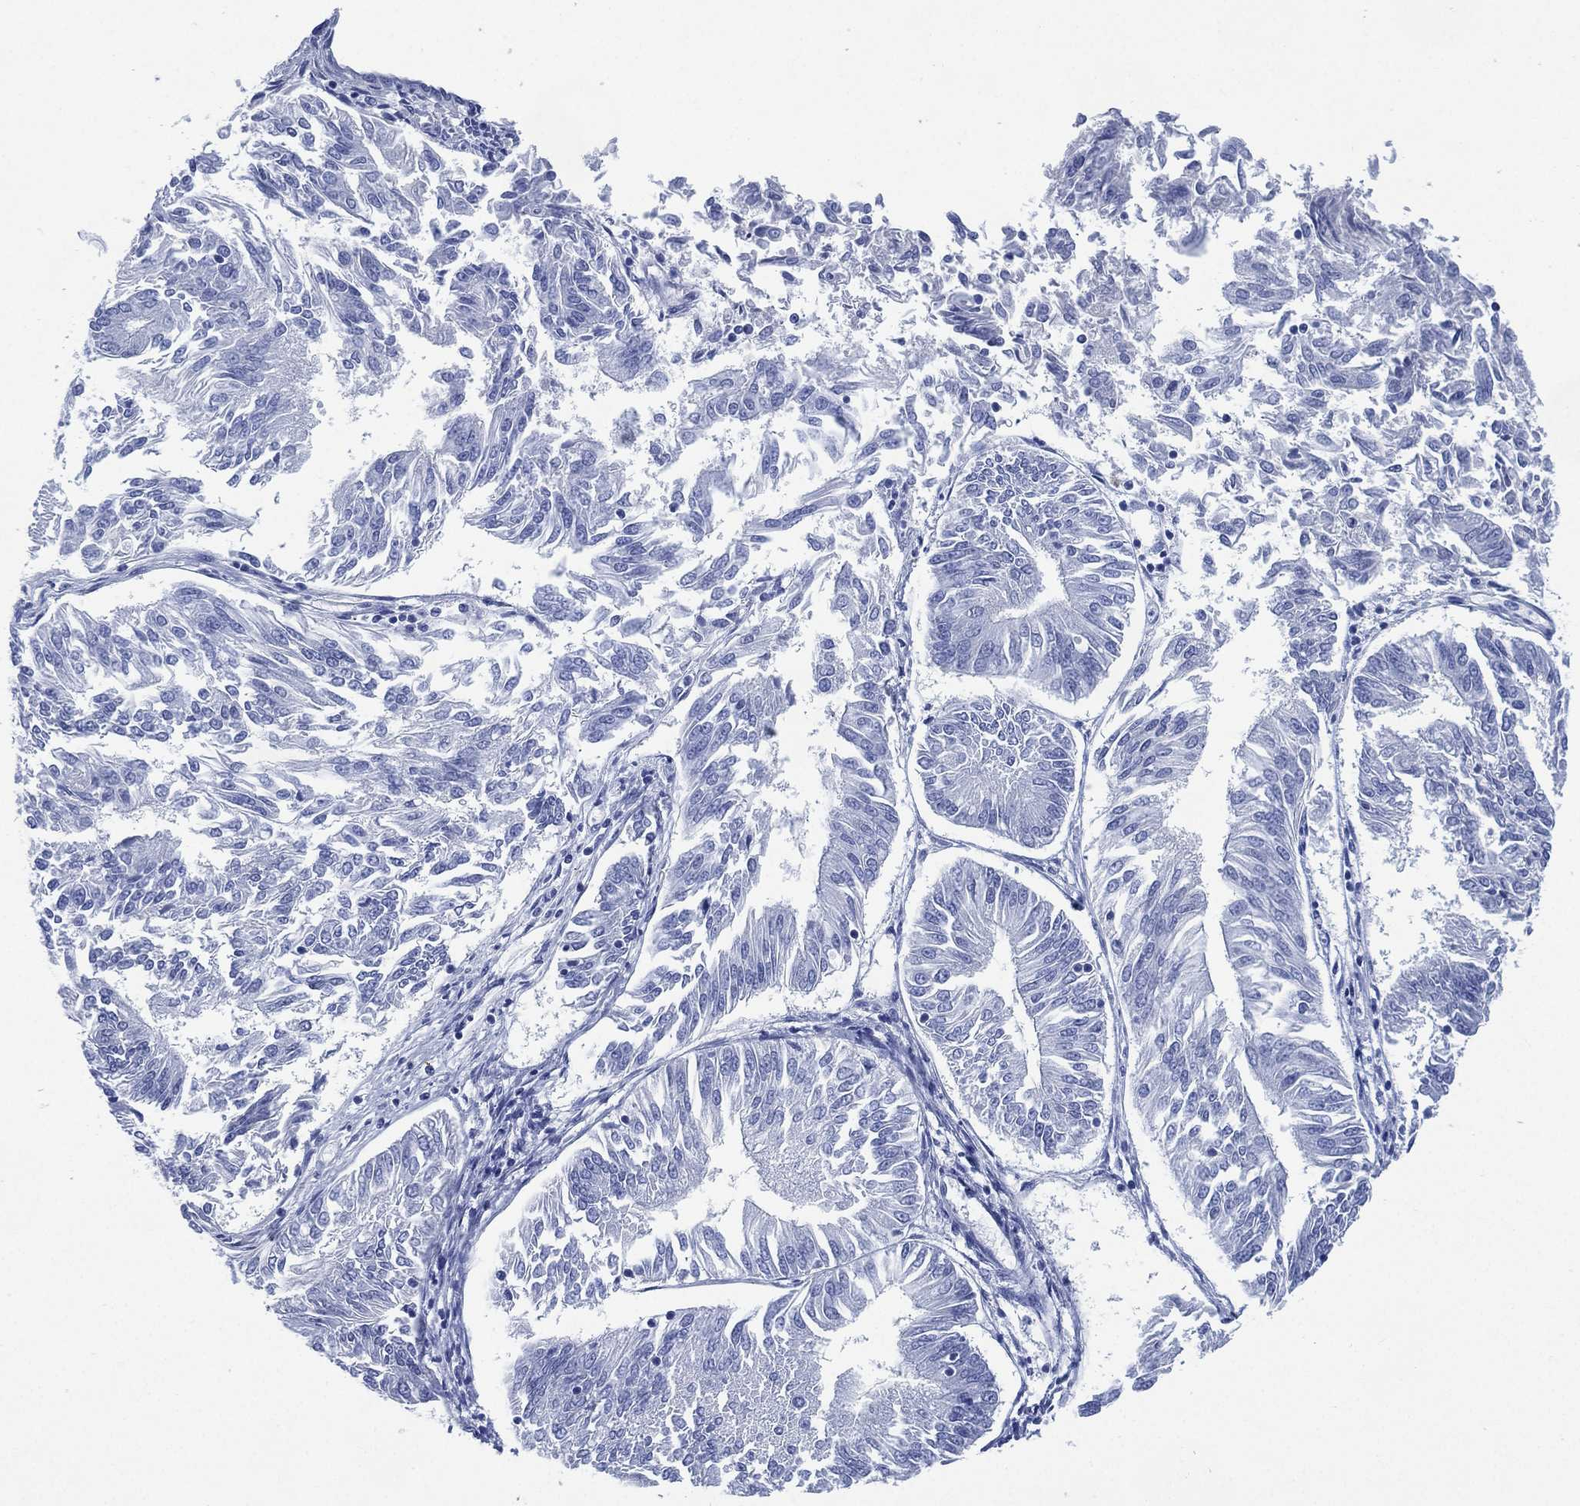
{"staining": {"intensity": "negative", "quantity": "none", "location": "none"}, "tissue": "endometrial cancer", "cell_type": "Tumor cells", "image_type": "cancer", "snomed": [{"axis": "morphology", "description": "Adenocarcinoma, NOS"}, {"axis": "topography", "description": "Endometrium"}], "caption": "Endometrial cancer stained for a protein using immunohistochemistry shows no positivity tumor cells.", "gene": "SIGLECL1", "patient": {"sex": "female", "age": 58}}